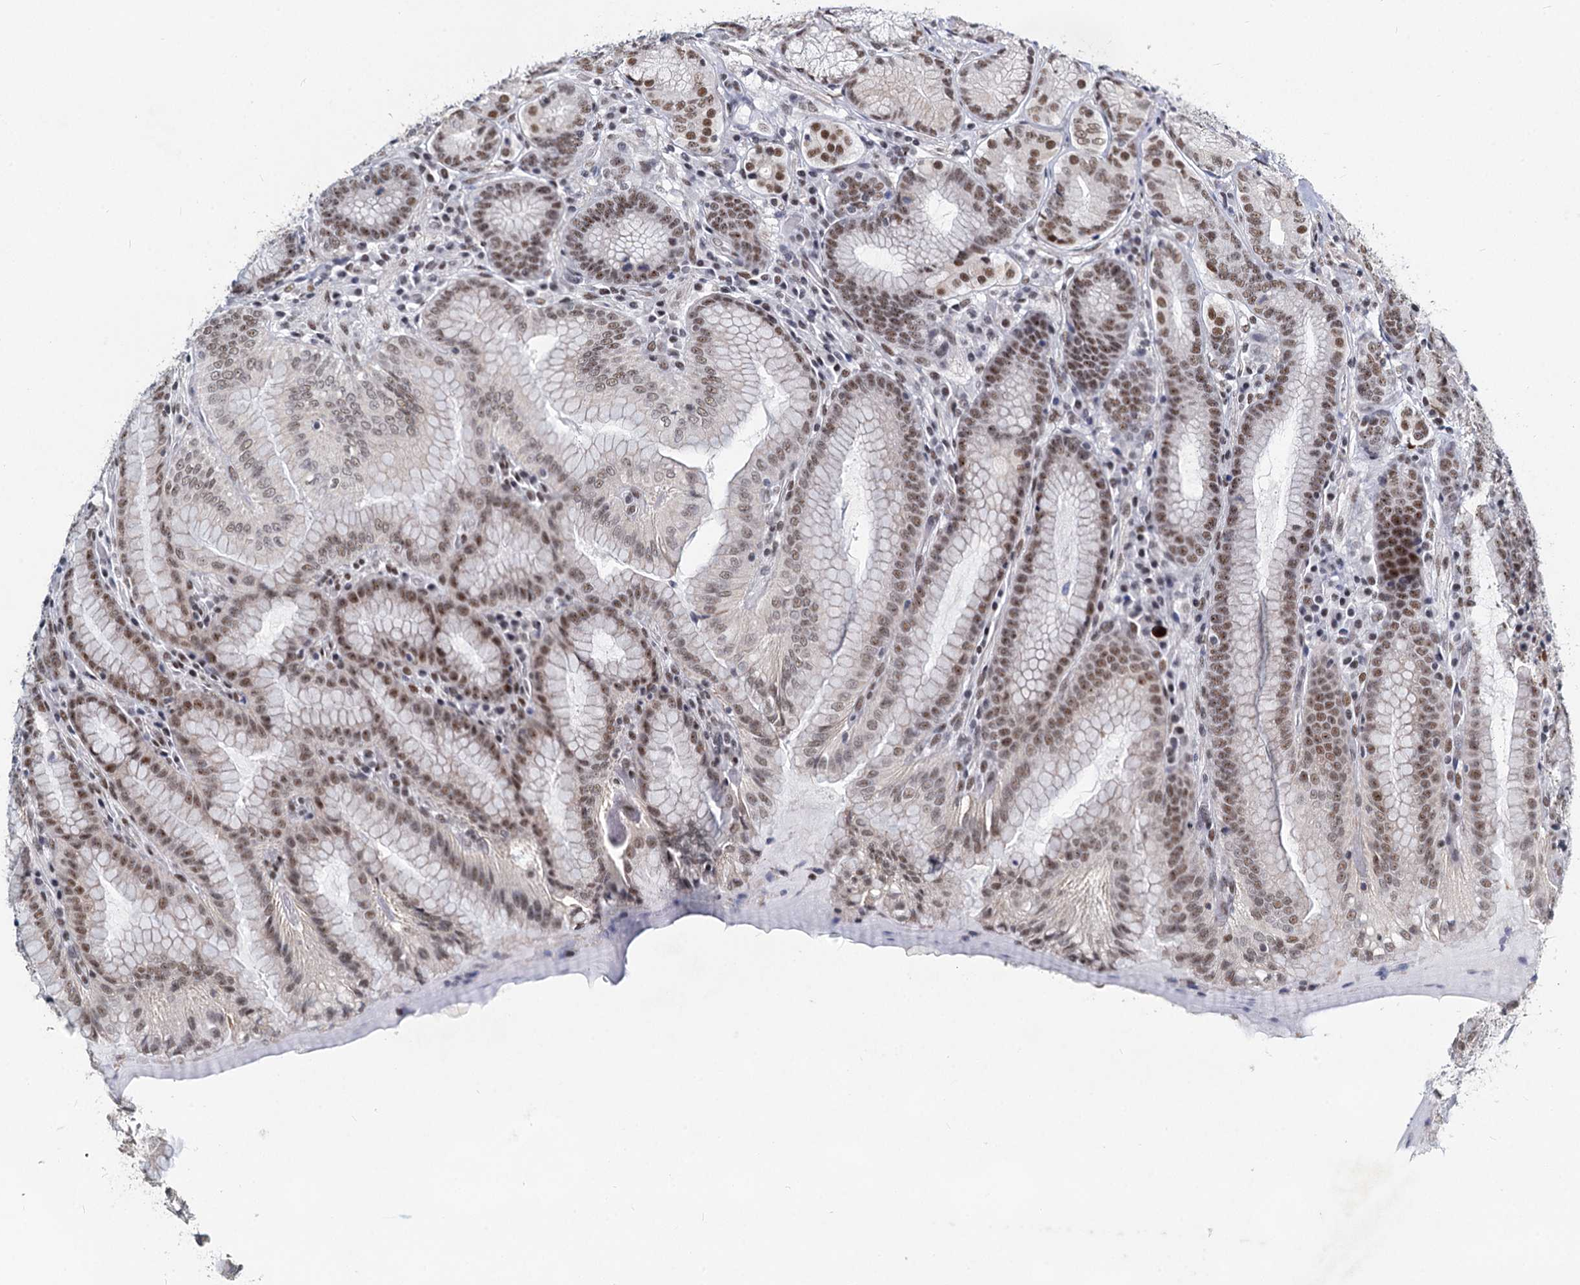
{"staining": {"intensity": "moderate", "quantity": ">75%", "location": "nuclear"}, "tissue": "stomach", "cell_type": "Glandular cells", "image_type": "normal", "snomed": [{"axis": "morphology", "description": "Normal tissue, NOS"}, {"axis": "topography", "description": "Stomach, upper"}, {"axis": "topography", "description": "Stomach, lower"}], "caption": "An image of stomach stained for a protein demonstrates moderate nuclear brown staining in glandular cells. (IHC, brightfield microscopy, high magnification).", "gene": "METTL14", "patient": {"sex": "female", "age": 76}}